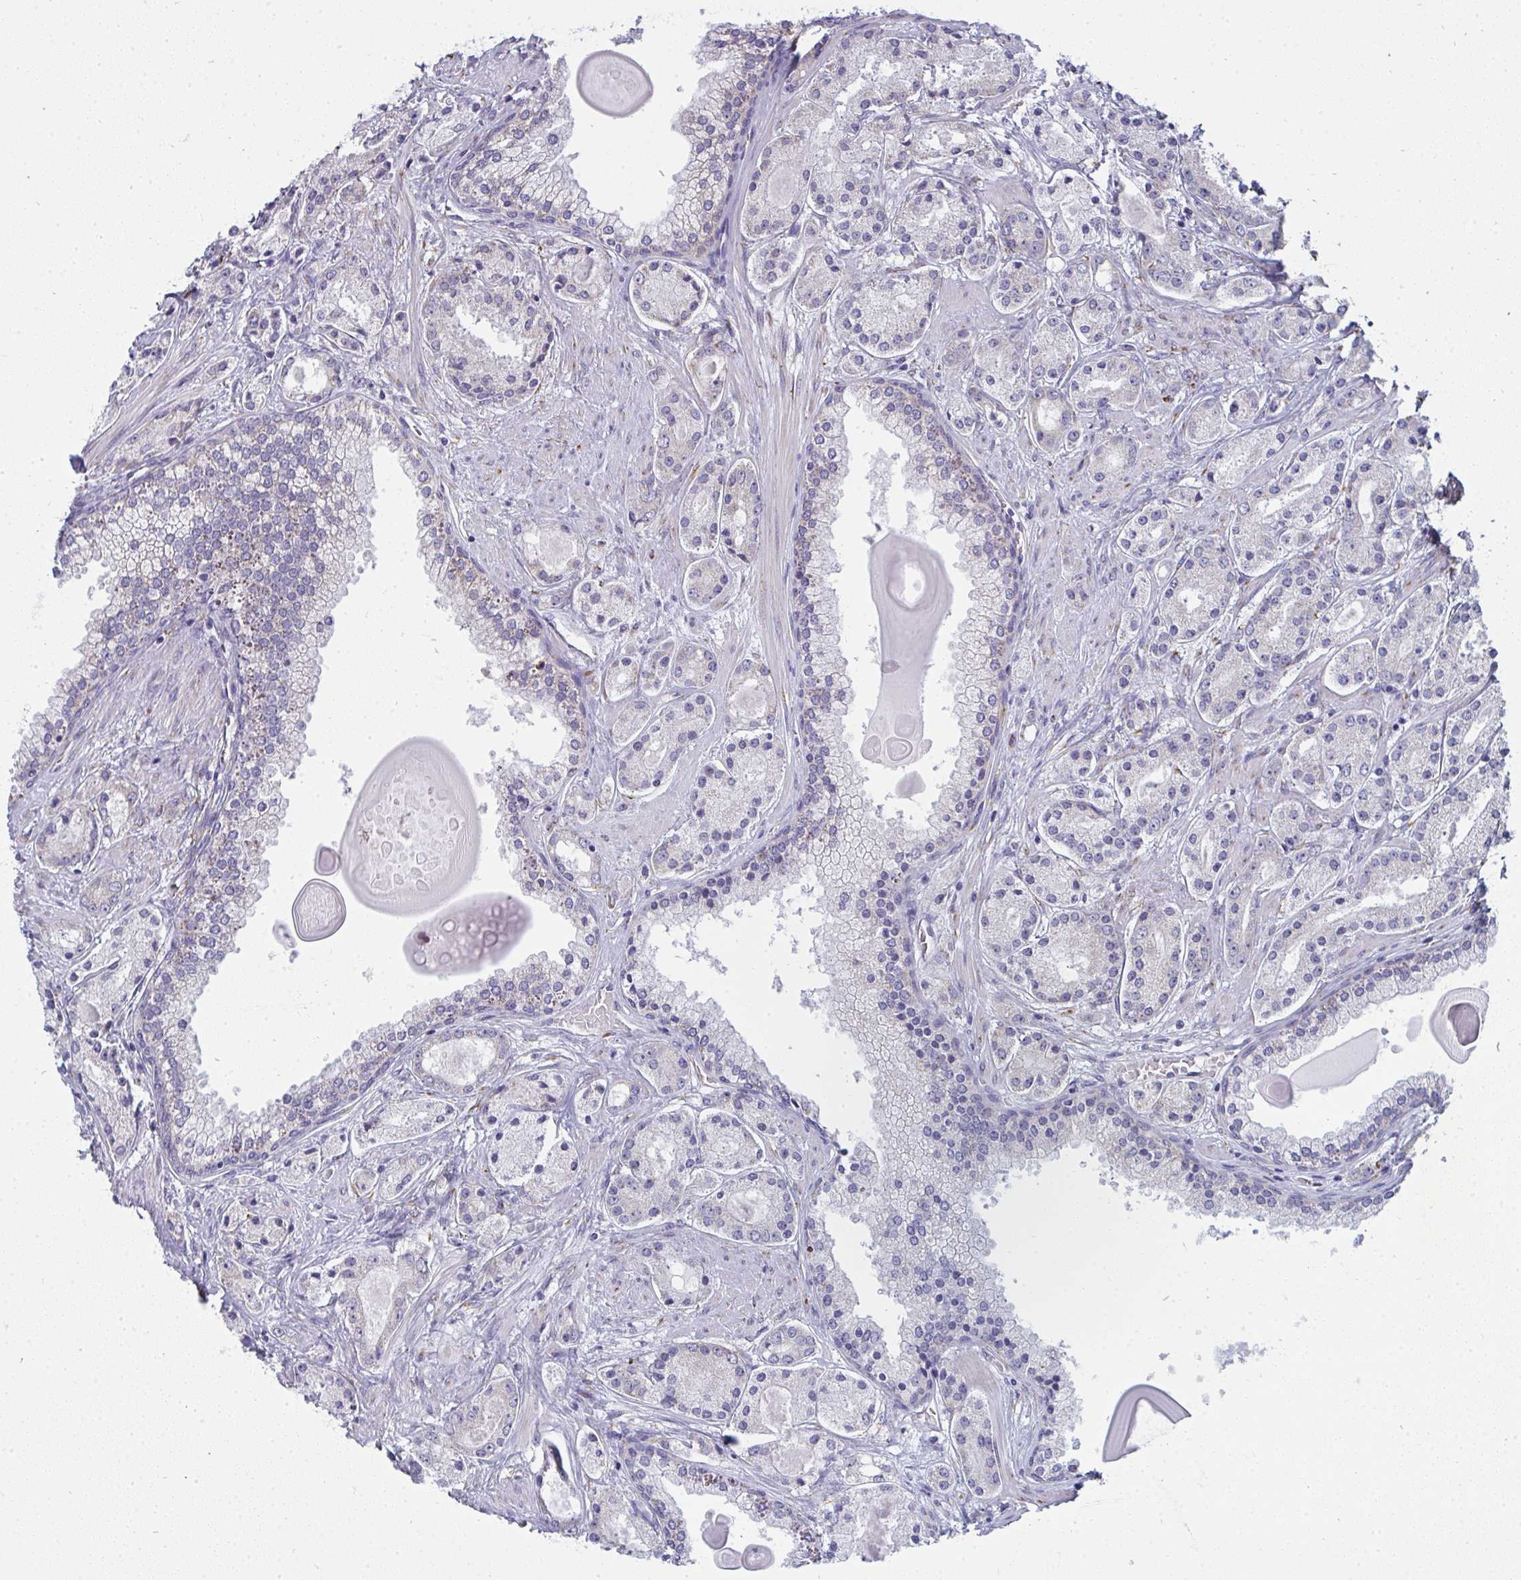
{"staining": {"intensity": "negative", "quantity": "none", "location": "none"}, "tissue": "prostate cancer", "cell_type": "Tumor cells", "image_type": "cancer", "snomed": [{"axis": "morphology", "description": "Adenocarcinoma, High grade"}, {"axis": "topography", "description": "Prostate"}], "caption": "This is a histopathology image of immunohistochemistry (IHC) staining of prostate cancer, which shows no expression in tumor cells.", "gene": "SHROOM1", "patient": {"sex": "male", "age": 67}}